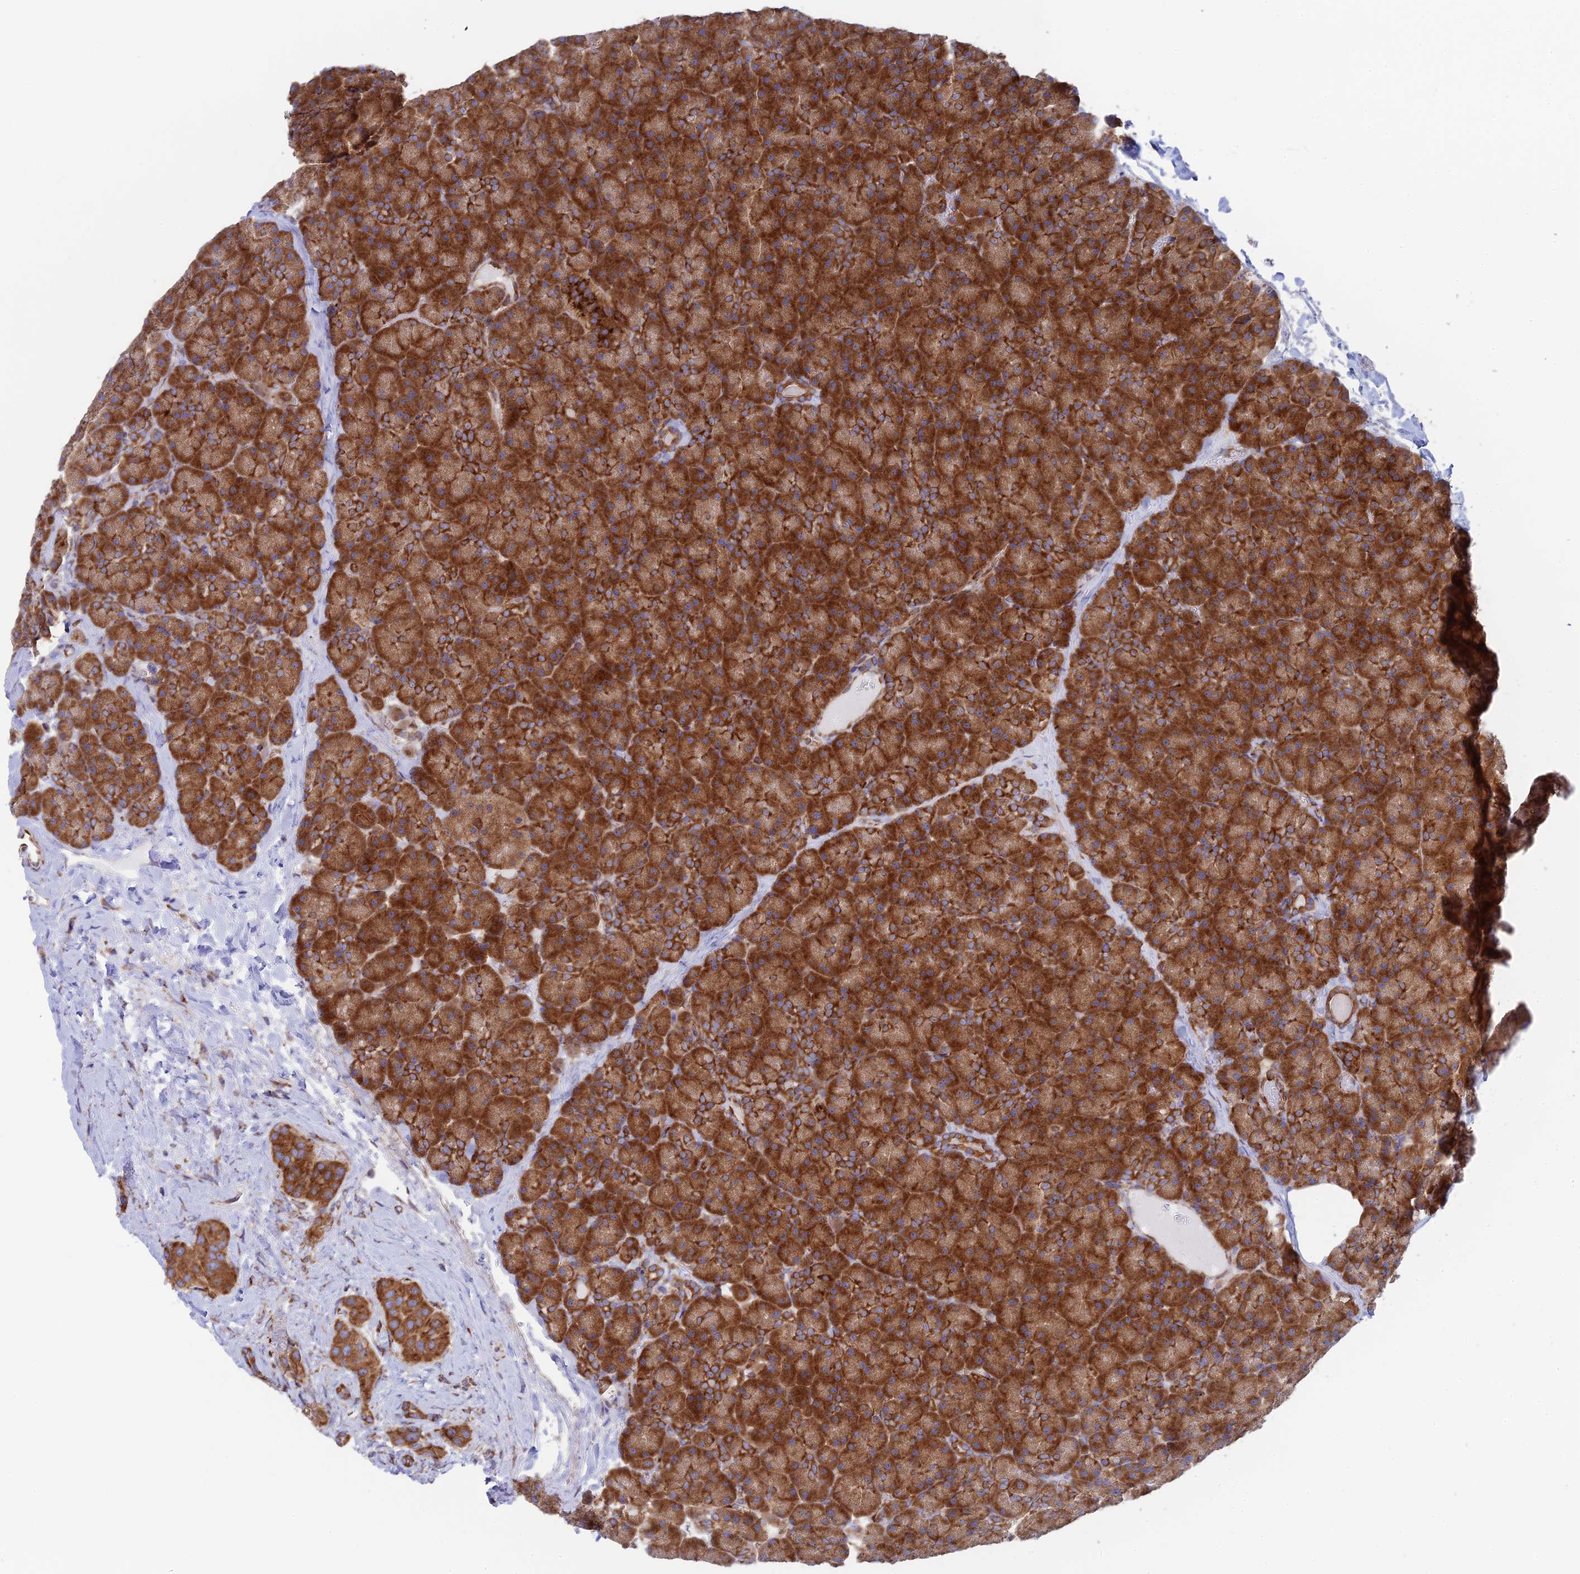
{"staining": {"intensity": "strong", "quantity": ">75%", "location": "cytoplasmic/membranous"}, "tissue": "pancreas", "cell_type": "Exocrine glandular cells", "image_type": "normal", "snomed": [{"axis": "morphology", "description": "Normal tissue, NOS"}, {"axis": "topography", "description": "Pancreas"}], "caption": "Immunohistochemistry (IHC) photomicrograph of benign human pancreas stained for a protein (brown), which demonstrates high levels of strong cytoplasmic/membranous positivity in about >75% of exocrine glandular cells.", "gene": "CCDC69", "patient": {"sex": "male", "age": 36}}